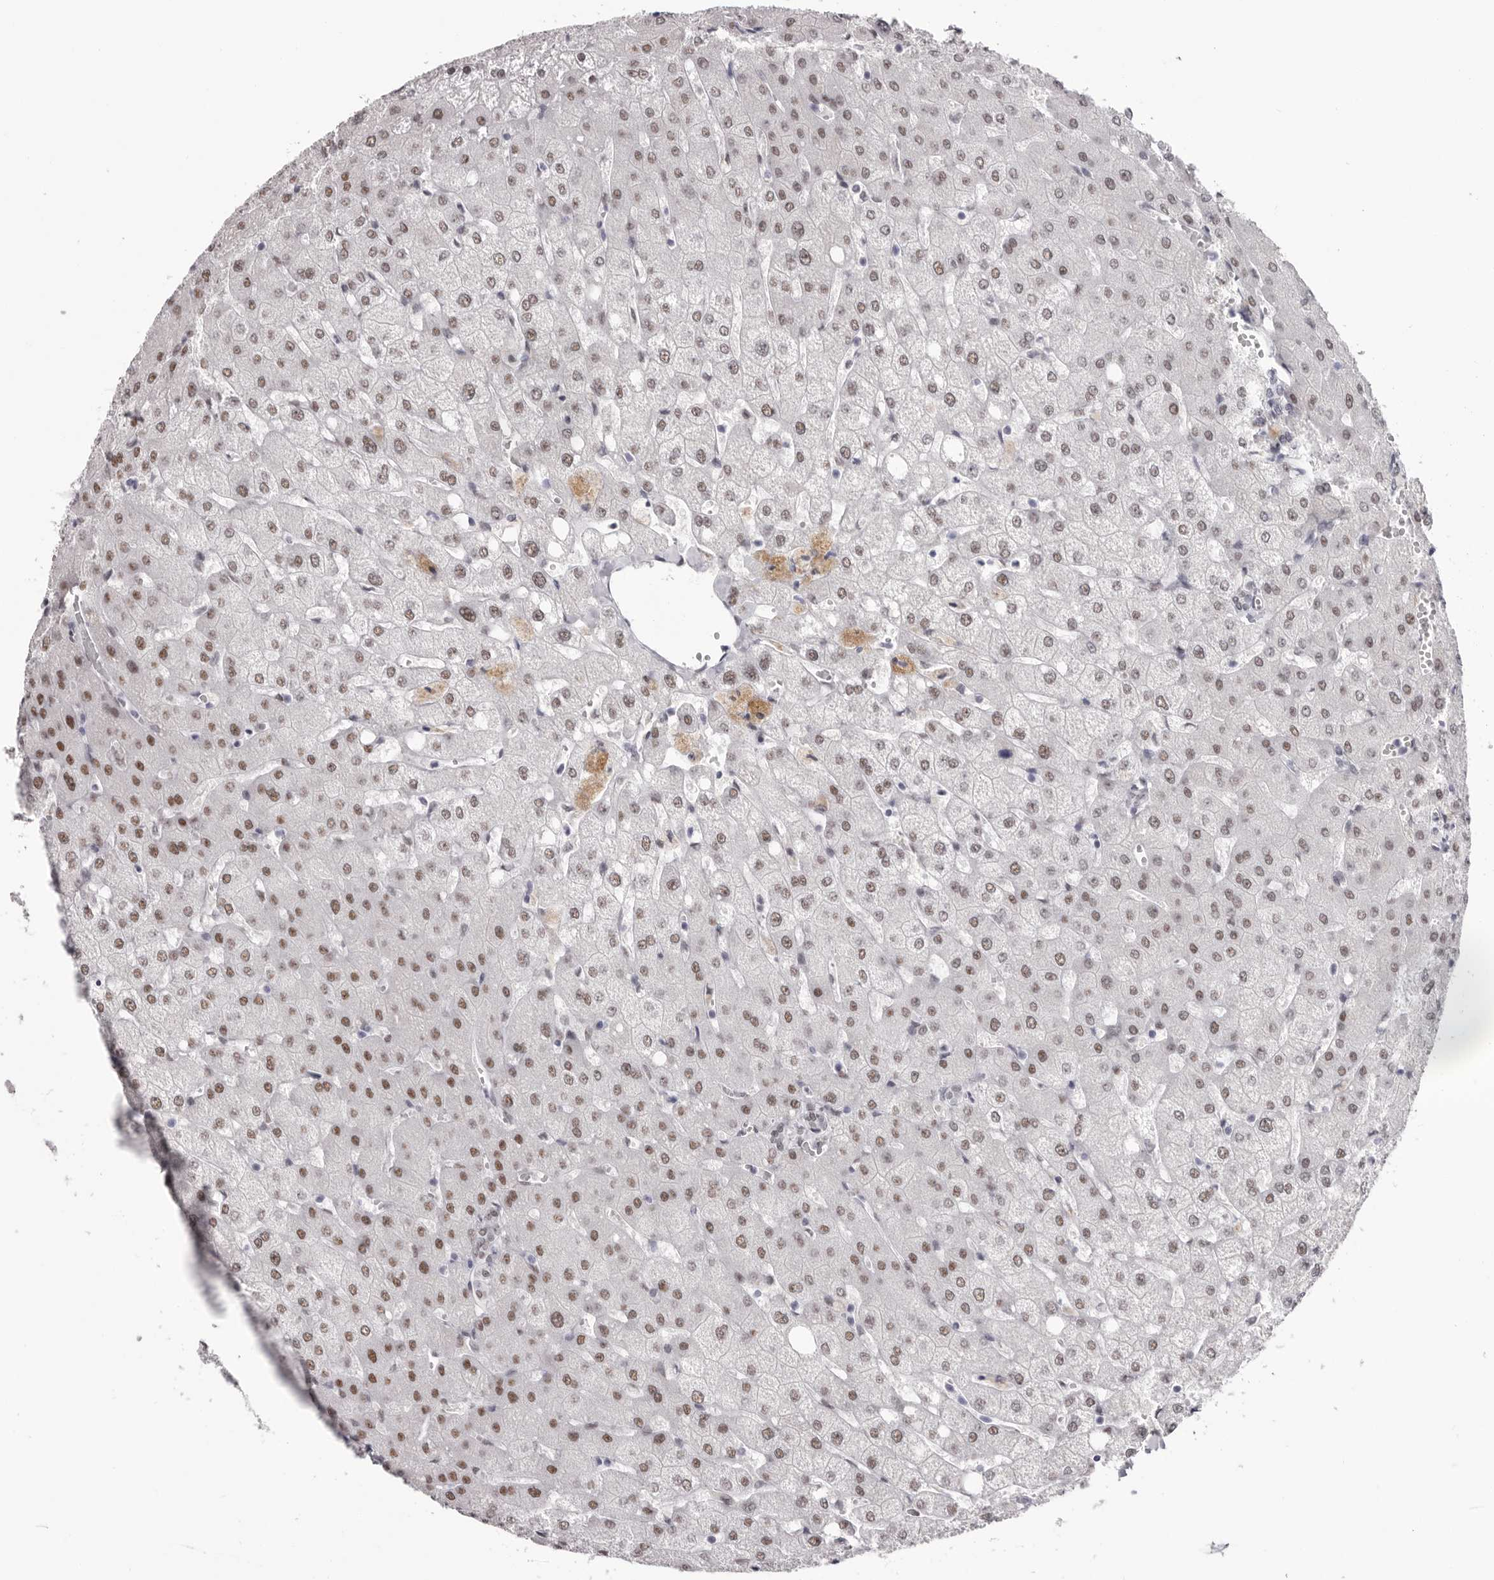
{"staining": {"intensity": "negative", "quantity": "none", "location": "none"}, "tissue": "liver", "cell_type": "Cholangiocytes", "image_type": "normal", "snomed": [{"axis": "morphology", "description": "Normal tissue, NOS"}, {"axis": "topography", "description": "Liver"}], "caption": "Cholangiocytes are negative for protein expression in normal human liver. The staining is performed using DAB (3,3'-diaminobenzidine) brown chromogen with nuclei counter-stained in using hematoxylin.", "gene": "ZNF326", "patient": {"sex": "female", "age": 54}}